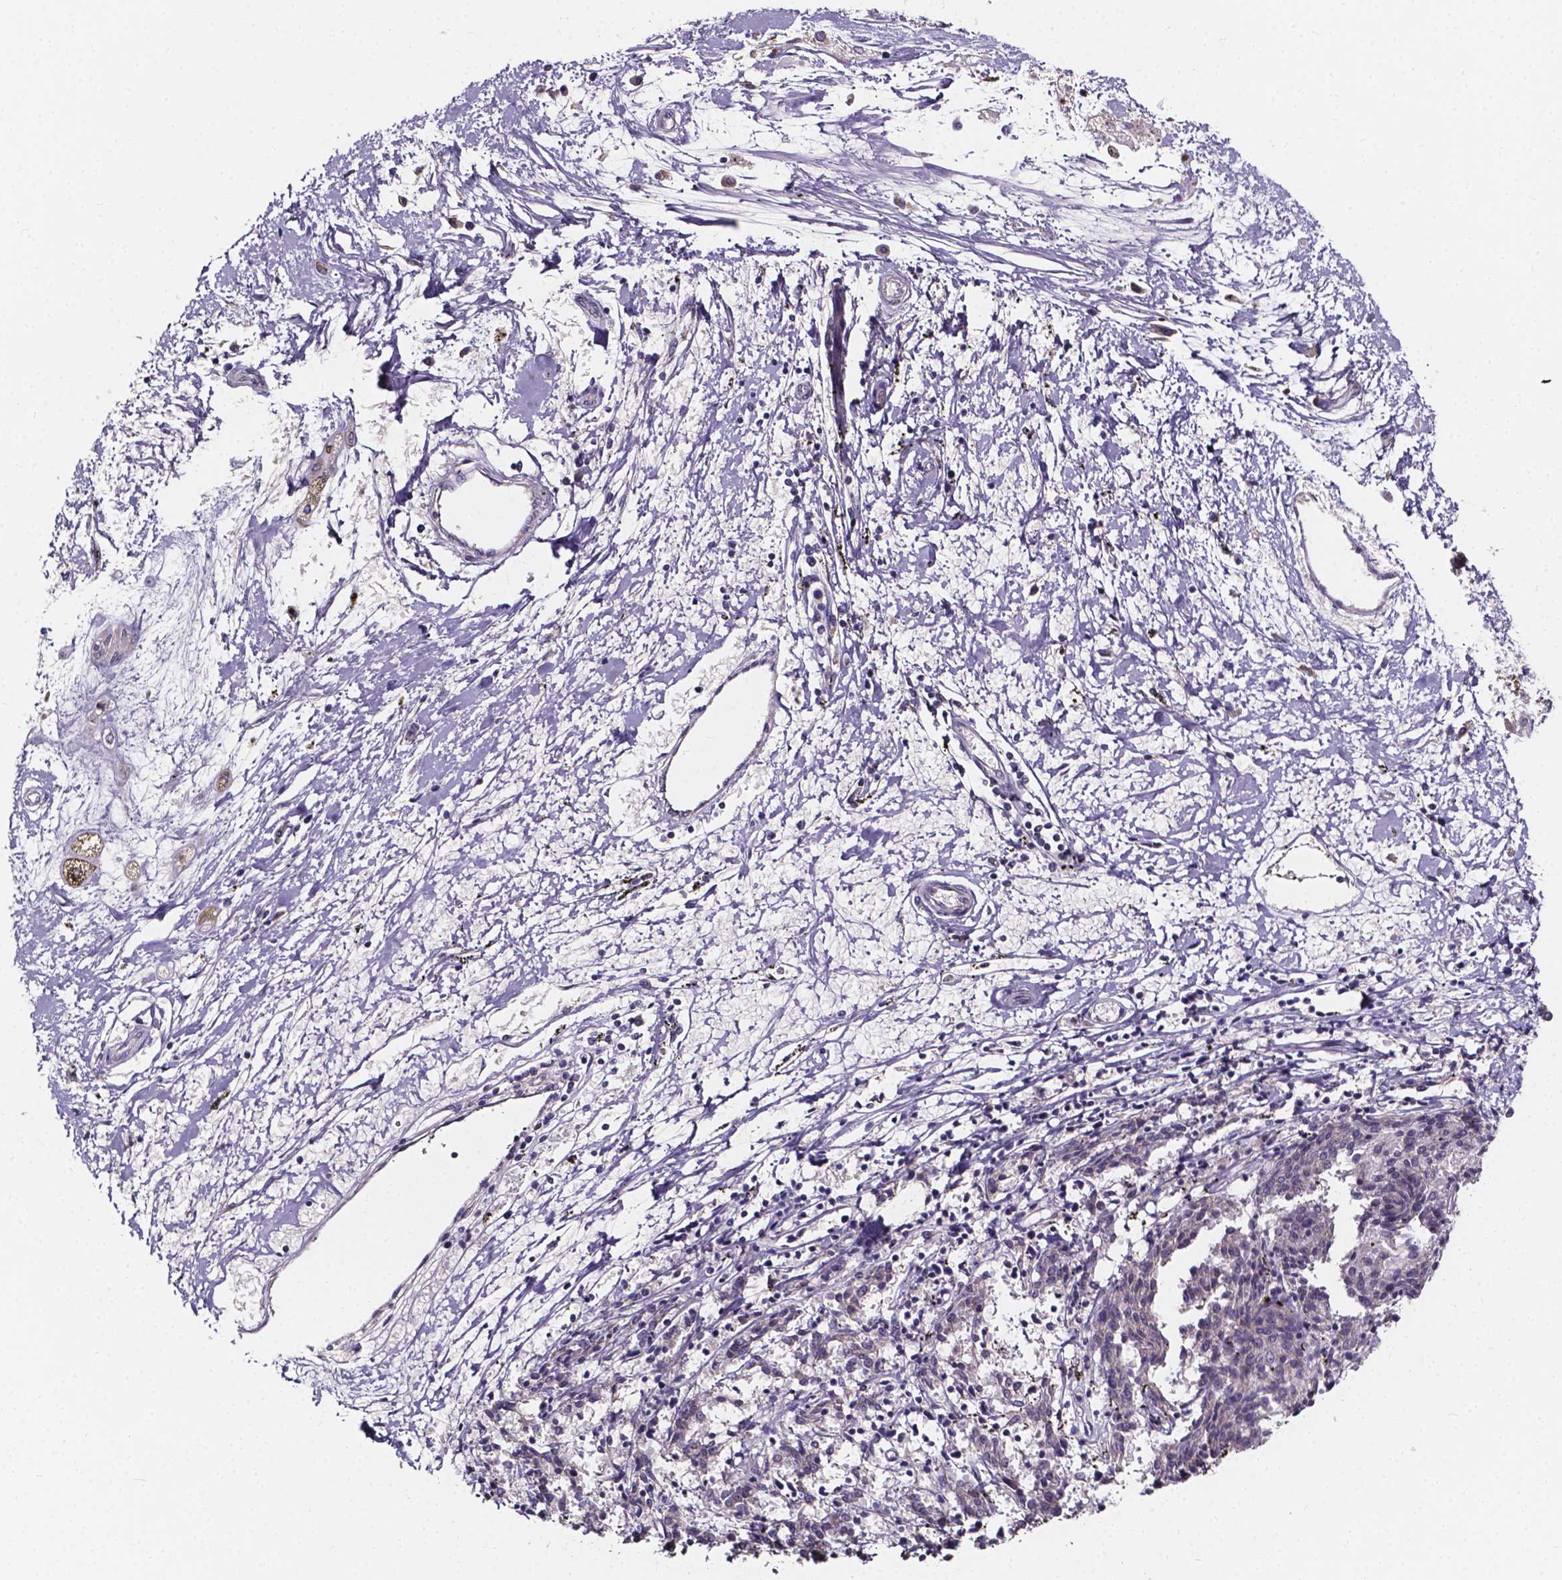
{"staining": {"intensity": "negative", "quantity": "none", "location": "none"}, "tissue": "melanoma", "cell_type": "Tumor cells", "image_type": "cancer", "snomed": [{"axis": "morphology", "description": "Malignant melanoma, NOS"}, {"axis": "topography", "description": "Skin"}], "caption": "Immunohistochemical staining of malignant melanoma displays no significant staining in tumor cells.", "gene": "SPOCD1", "patient": {"sex": "female", "age": 72}}